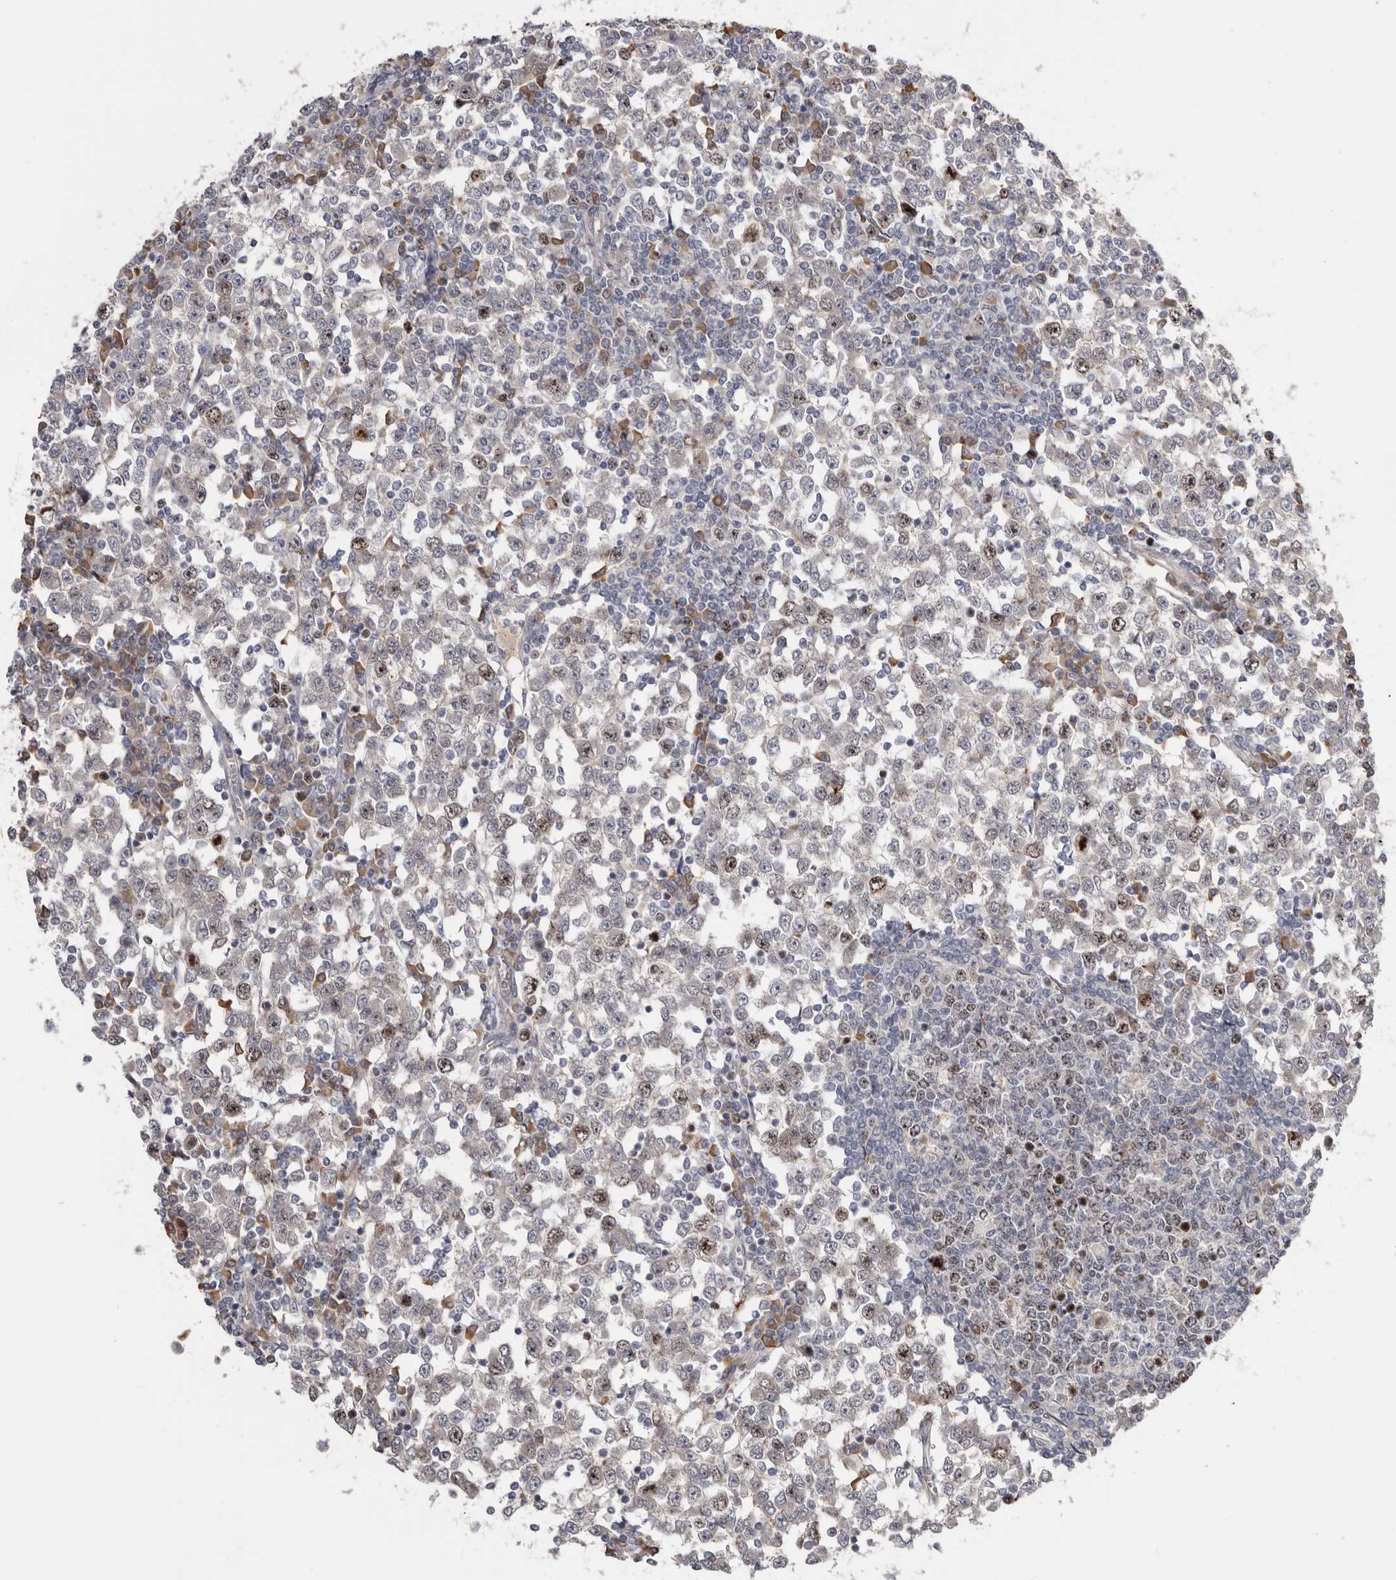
{"staining": {"intensity": "moderate", "quantity": "<25%", "location": "nuclear"}, "tissue": "testis cancer", "cell_type": "Tumor cells", "image_type": "cancer", "snomed": [{"axis": "morphology", "description": "Seminoma, NOS"}, {"axis": "topography", "description": "Testis"}], "caption": "Human testis seminoma stained with a protein marker exhibits moderate staining in tumor cells.", "gene": "CDCA8", "patient": {"sex": "male", "age": 65}}